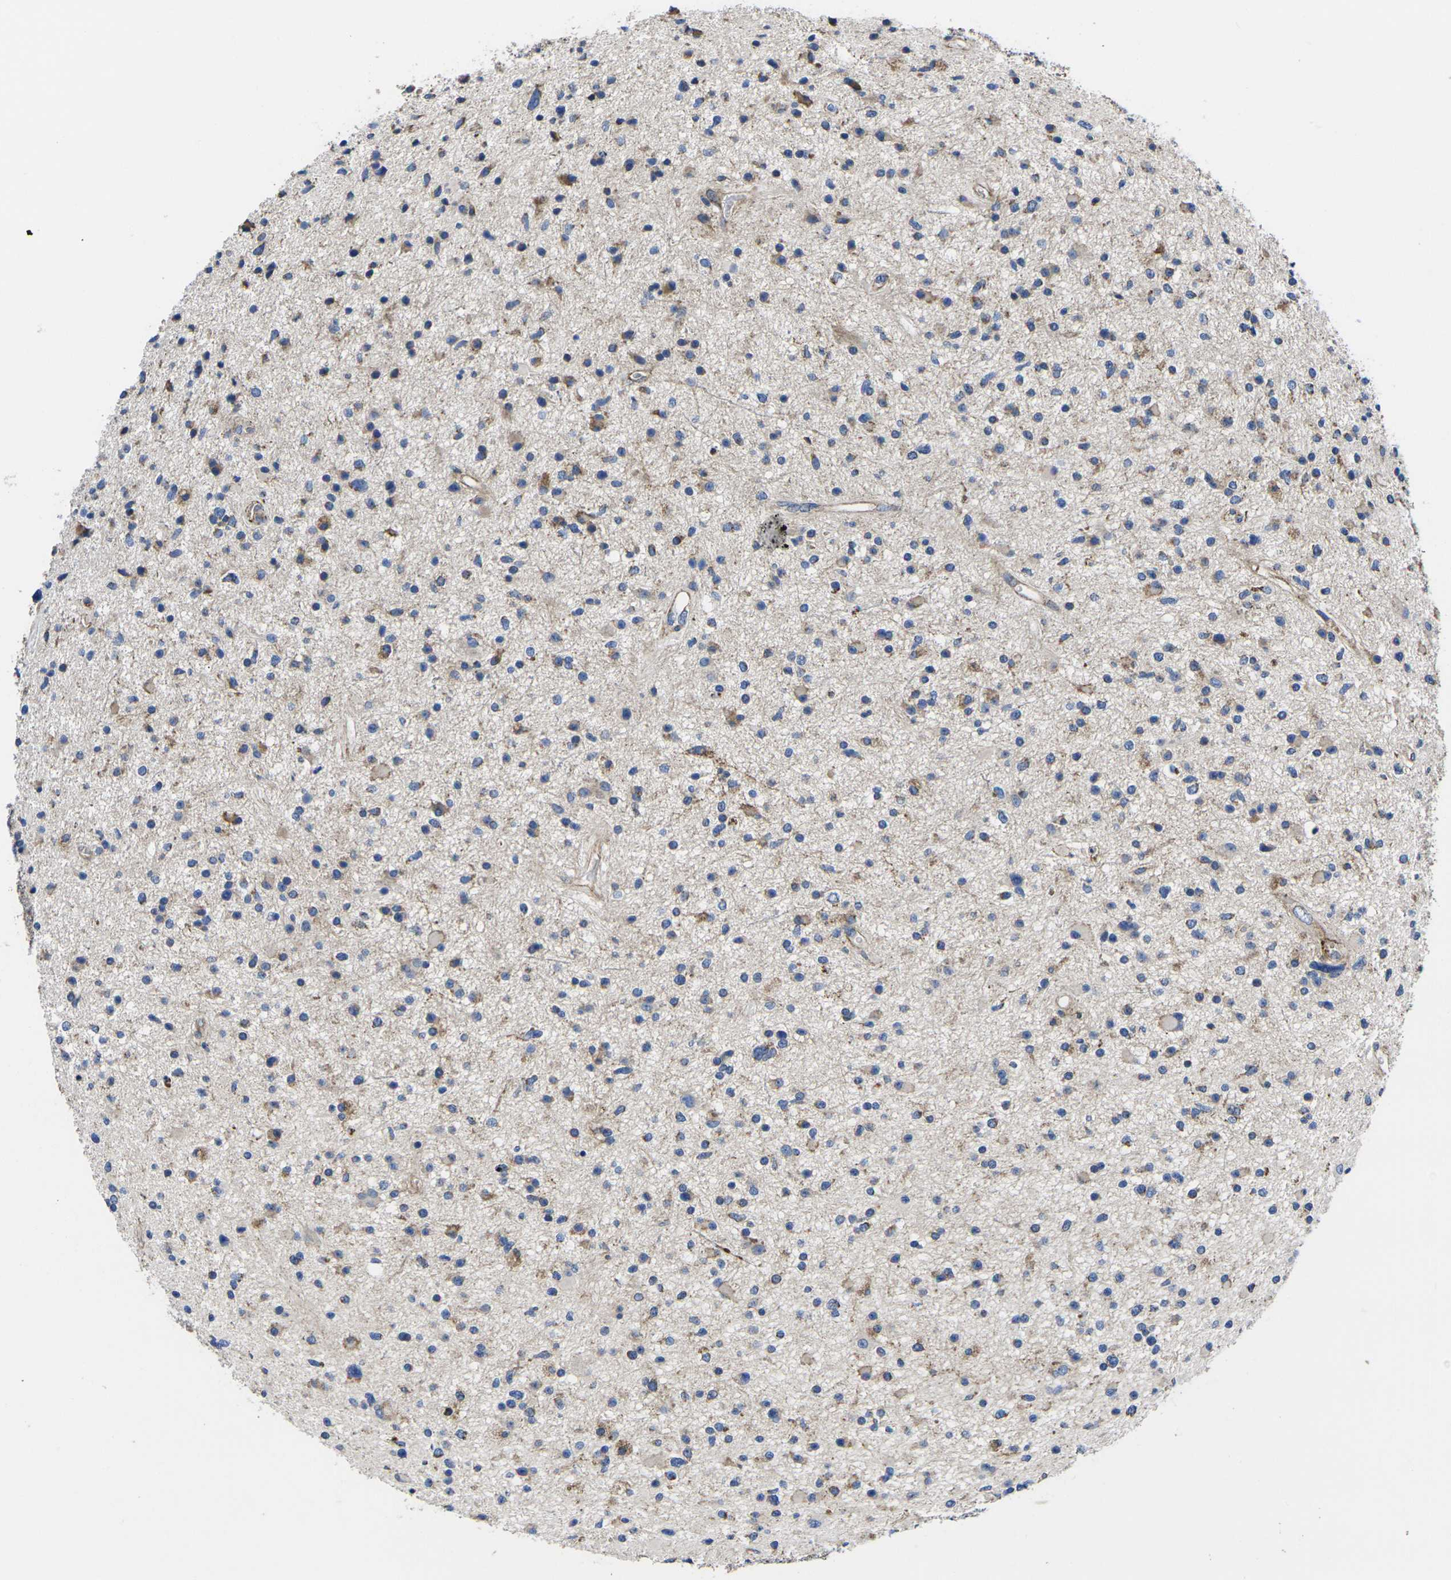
{"staining": {"intensity": "moderate", "quantity": "<25%", "location": "cytoplasmic/membranous"}, "tissue": "glioma", "cell_type": "Tumor cells", "image_type": "cancer", "snomed": [{"axis": "morphology", "description": "Glioma, malignant, High grade"}, {"axis": "topography", "description": "Brain"}], "caption": "Malignant glioma (high-grade) stained for a protein exhibits moderate cytoplasmic/membranous positivity in tumor cells.", "gene": "GPR4", "patient": {"sex": "male", "age": 33}}